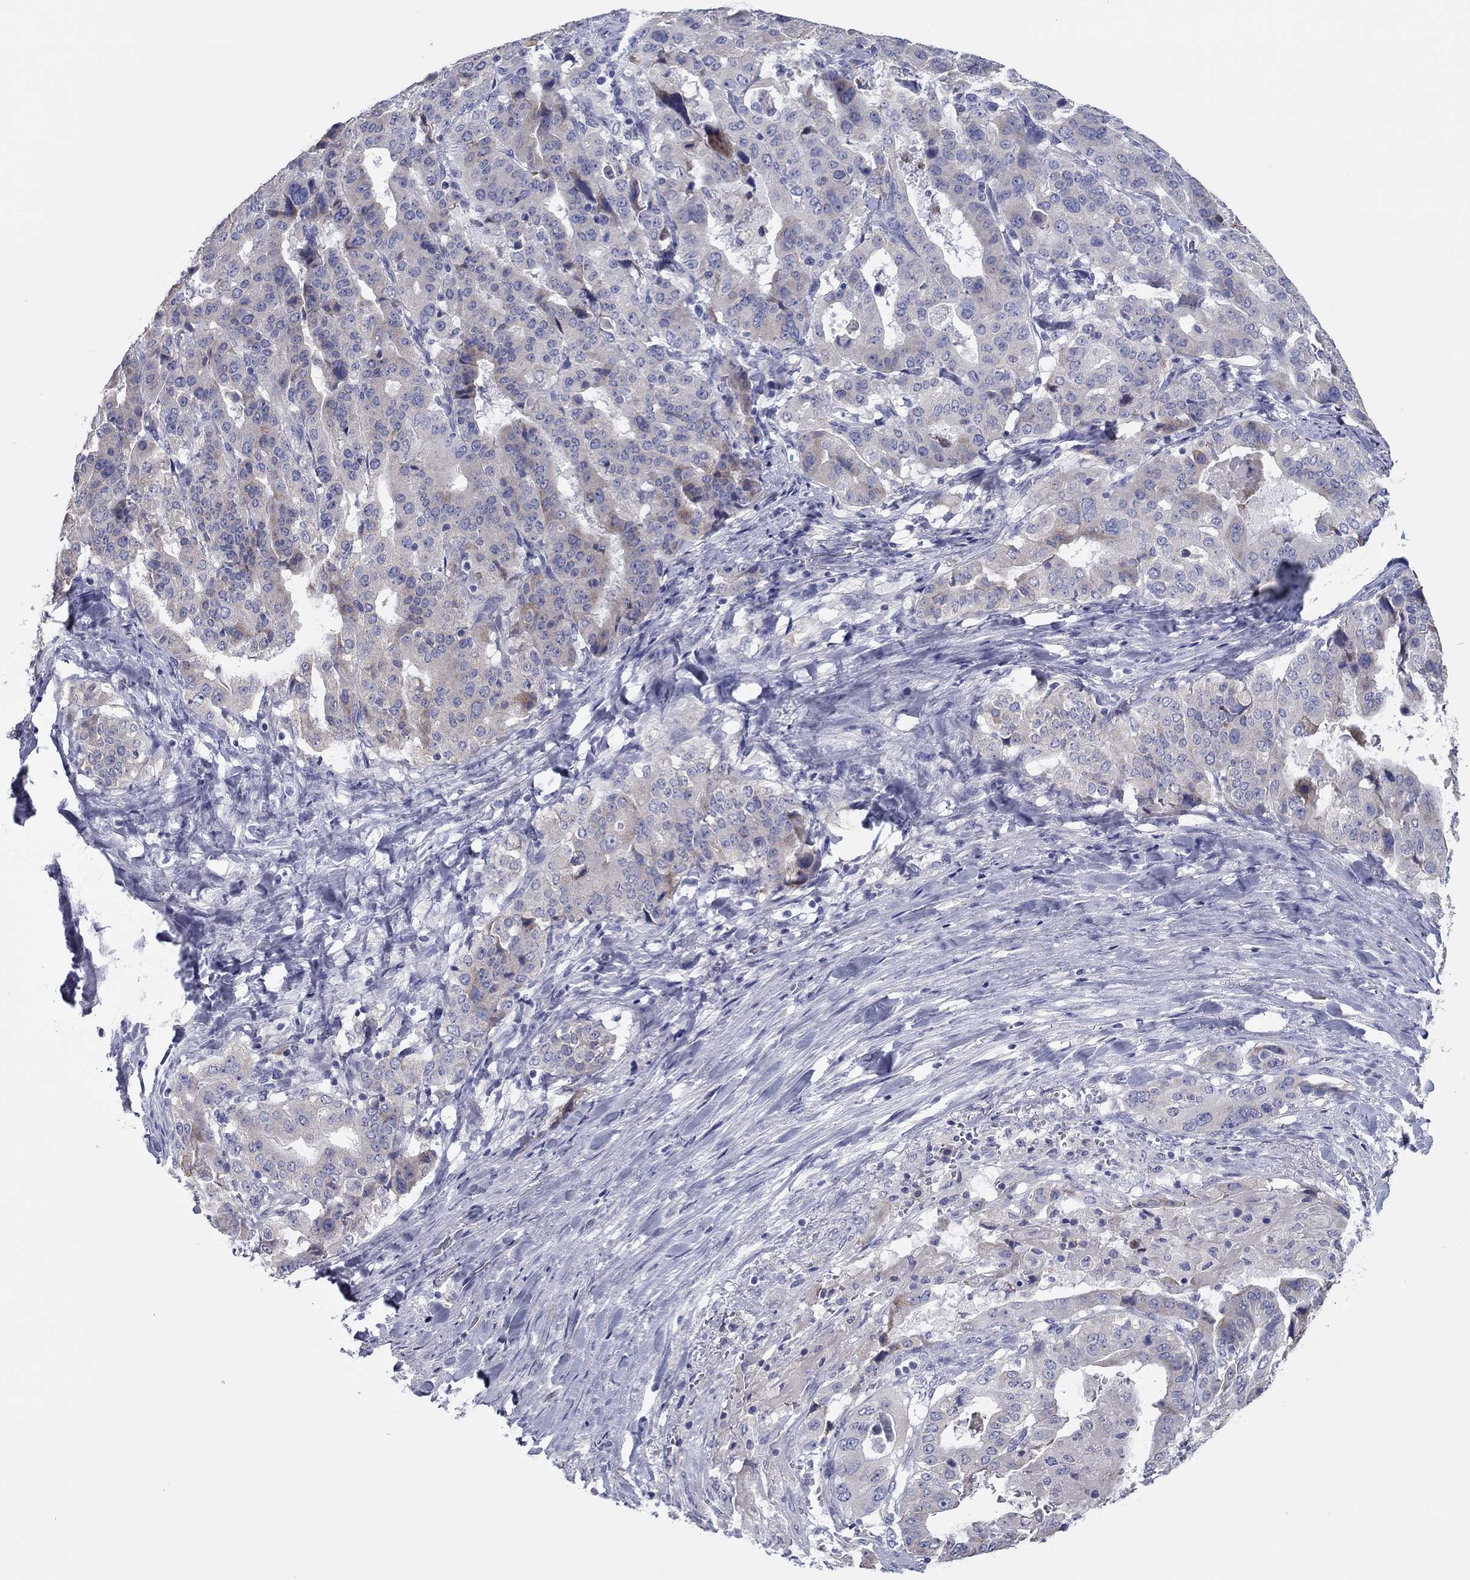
{"staining": {"intensity": "weak", "quantity": "<25%", "location": "cytoplasmic/membranous"}, "tissue": "stomach cancer", "cell_type": "Tumor cells", "image_type": "cancer", "snomed": [{"axis": "morphology", "description": "Adenocarcinoma, NOS"}, {"axis": "topography", "description": "Stomach"}], "caption": "A high-resolution micrograph shows IHC staining of adenocarcinoma (stomach), which exhibits no significant expression in tumor cells. (Stains: DAB (3,3'-diaminobenzidine) immunohistochemistry with hematoxylin counter stain, Microscopy: brightfield microscopy at high magnification).", "gene": "GRK7", "patient": {"sex": "male", "age": 48}}